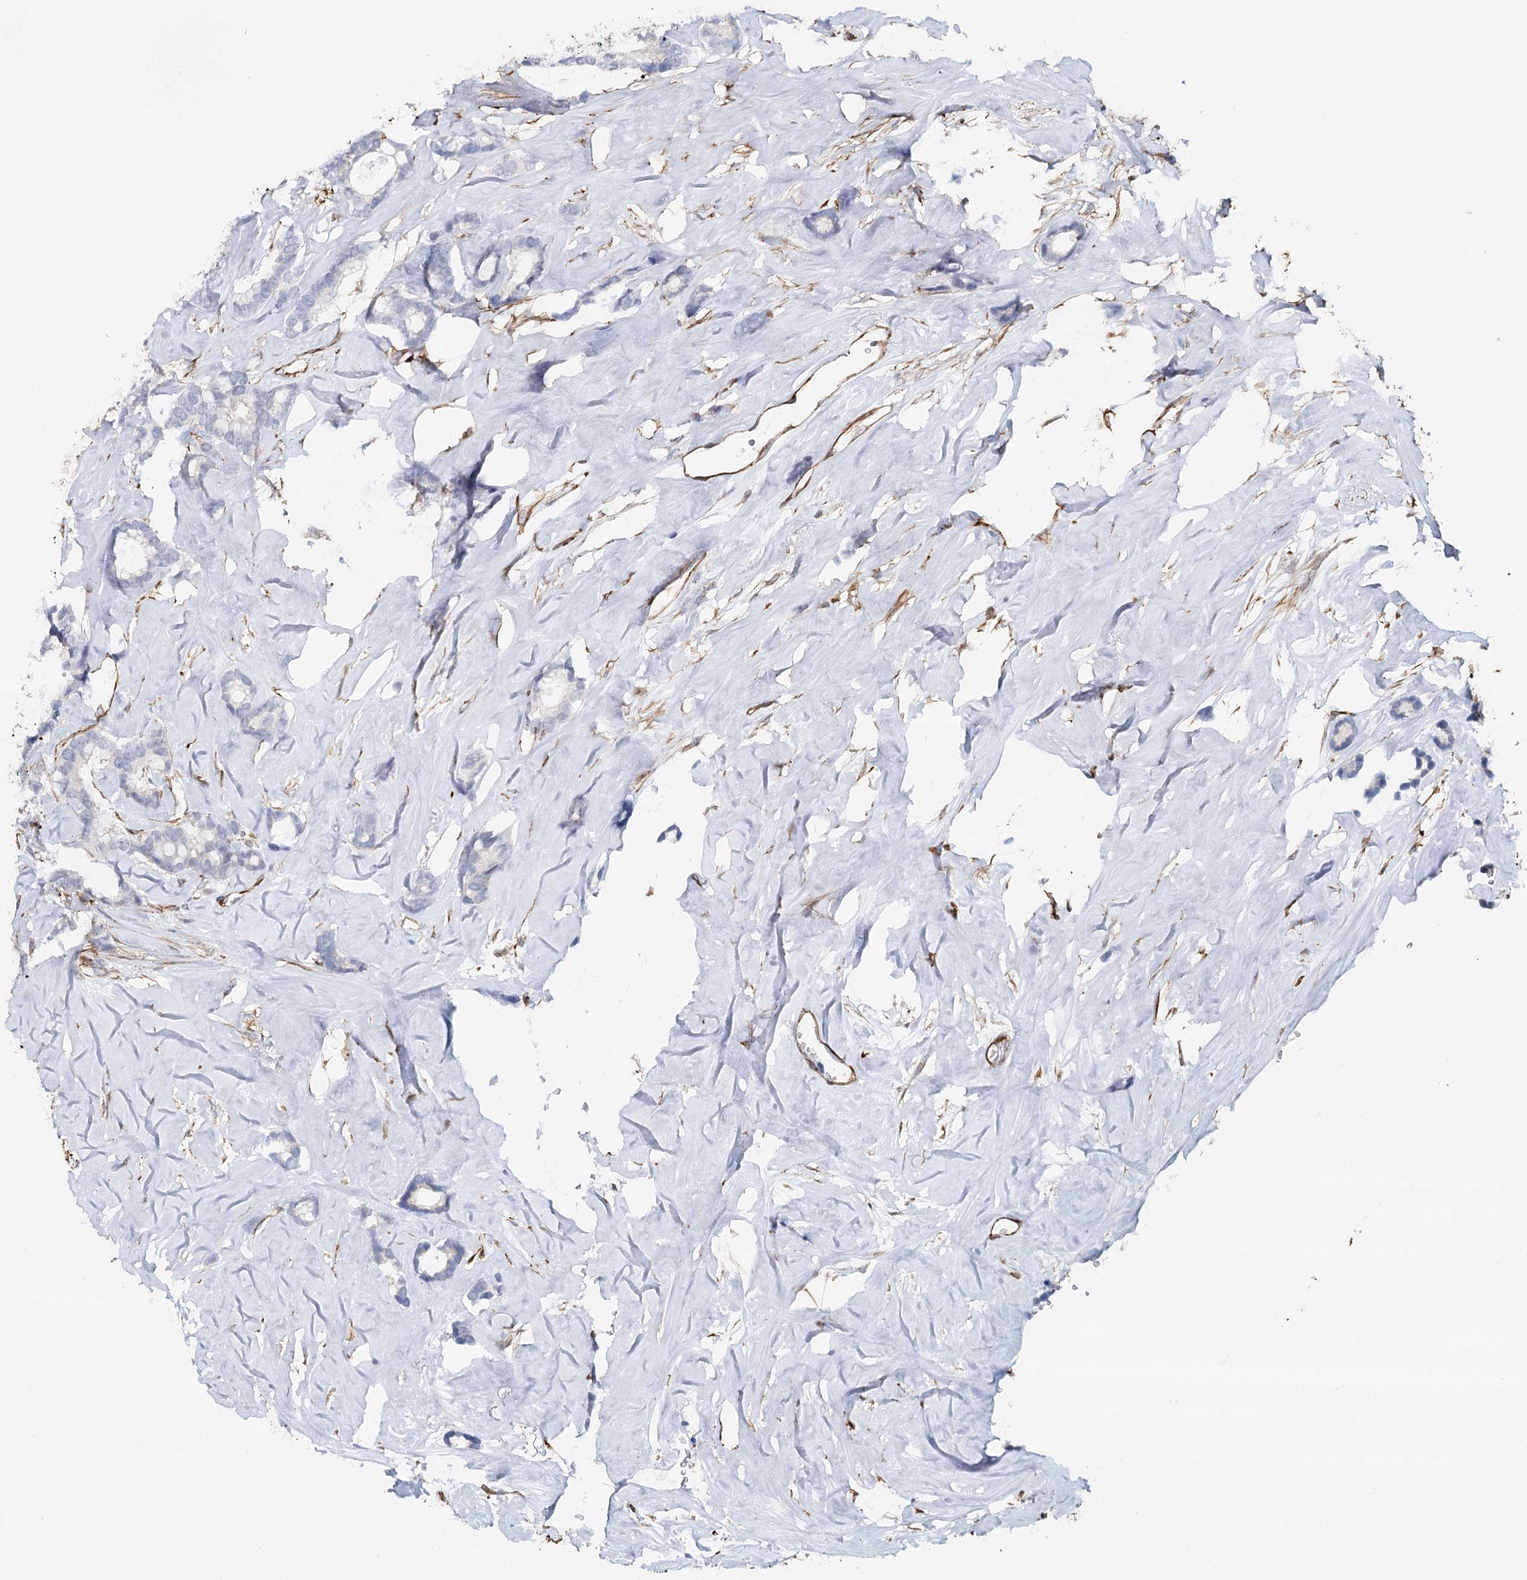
{"staining": {"intensity": "negative", "quantity": "none", "location": "none"}, "tissue": "breast cancer", "cell_type": "Tumor cells", "image_type": "cancer", "snomed": [{"axis": "morphology", "description": "Duct carcinoma"}, {"axis": "topography", "description": "Breast"}], "caption": "The micrograph shows no staining of tumor cells in invasive ductal carcinoma (breast).", "gene": "SYNPO", "patient": {"sex": "female", "age": 87}}